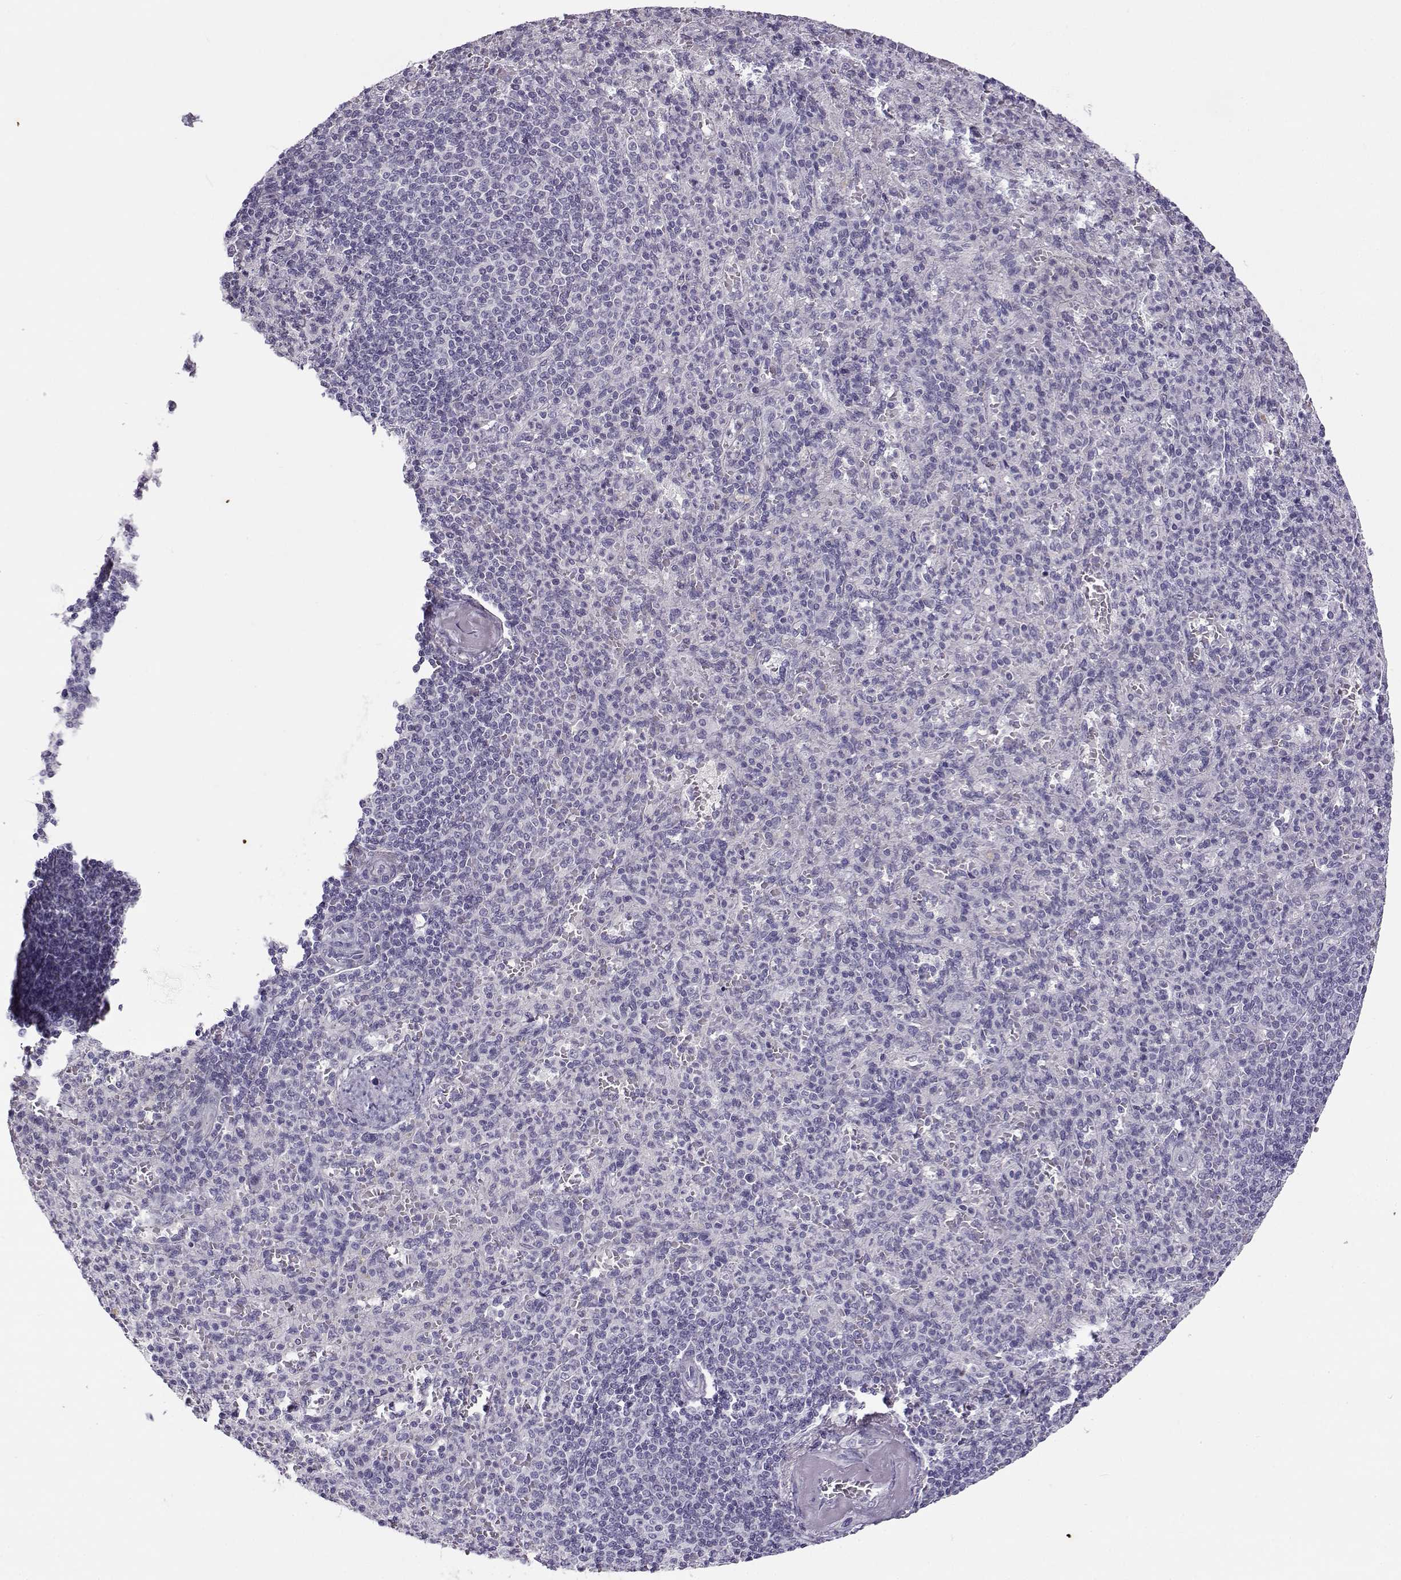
{"staining": {"intensity": "negative", "quantity": "none", "location": "none"}, "tissue": "spleen", "cell_type": "Cells in red pulp", "image_type": "normal", "snomed": [{"axis": "morphology", "description": "Normal tissue, NOS"}, {"axis": "topography", "description": "Spleen"}], "caption": "A histopathology image of spleen stained for a protein displays no brown staining in cells in red pulp. (DAB (3,3'-diaminobenzidine) IHC visualized using brightfield microscopy, high magnification).", "gene": "TEX55", "patient": {"sex": "female", "age": 74}}